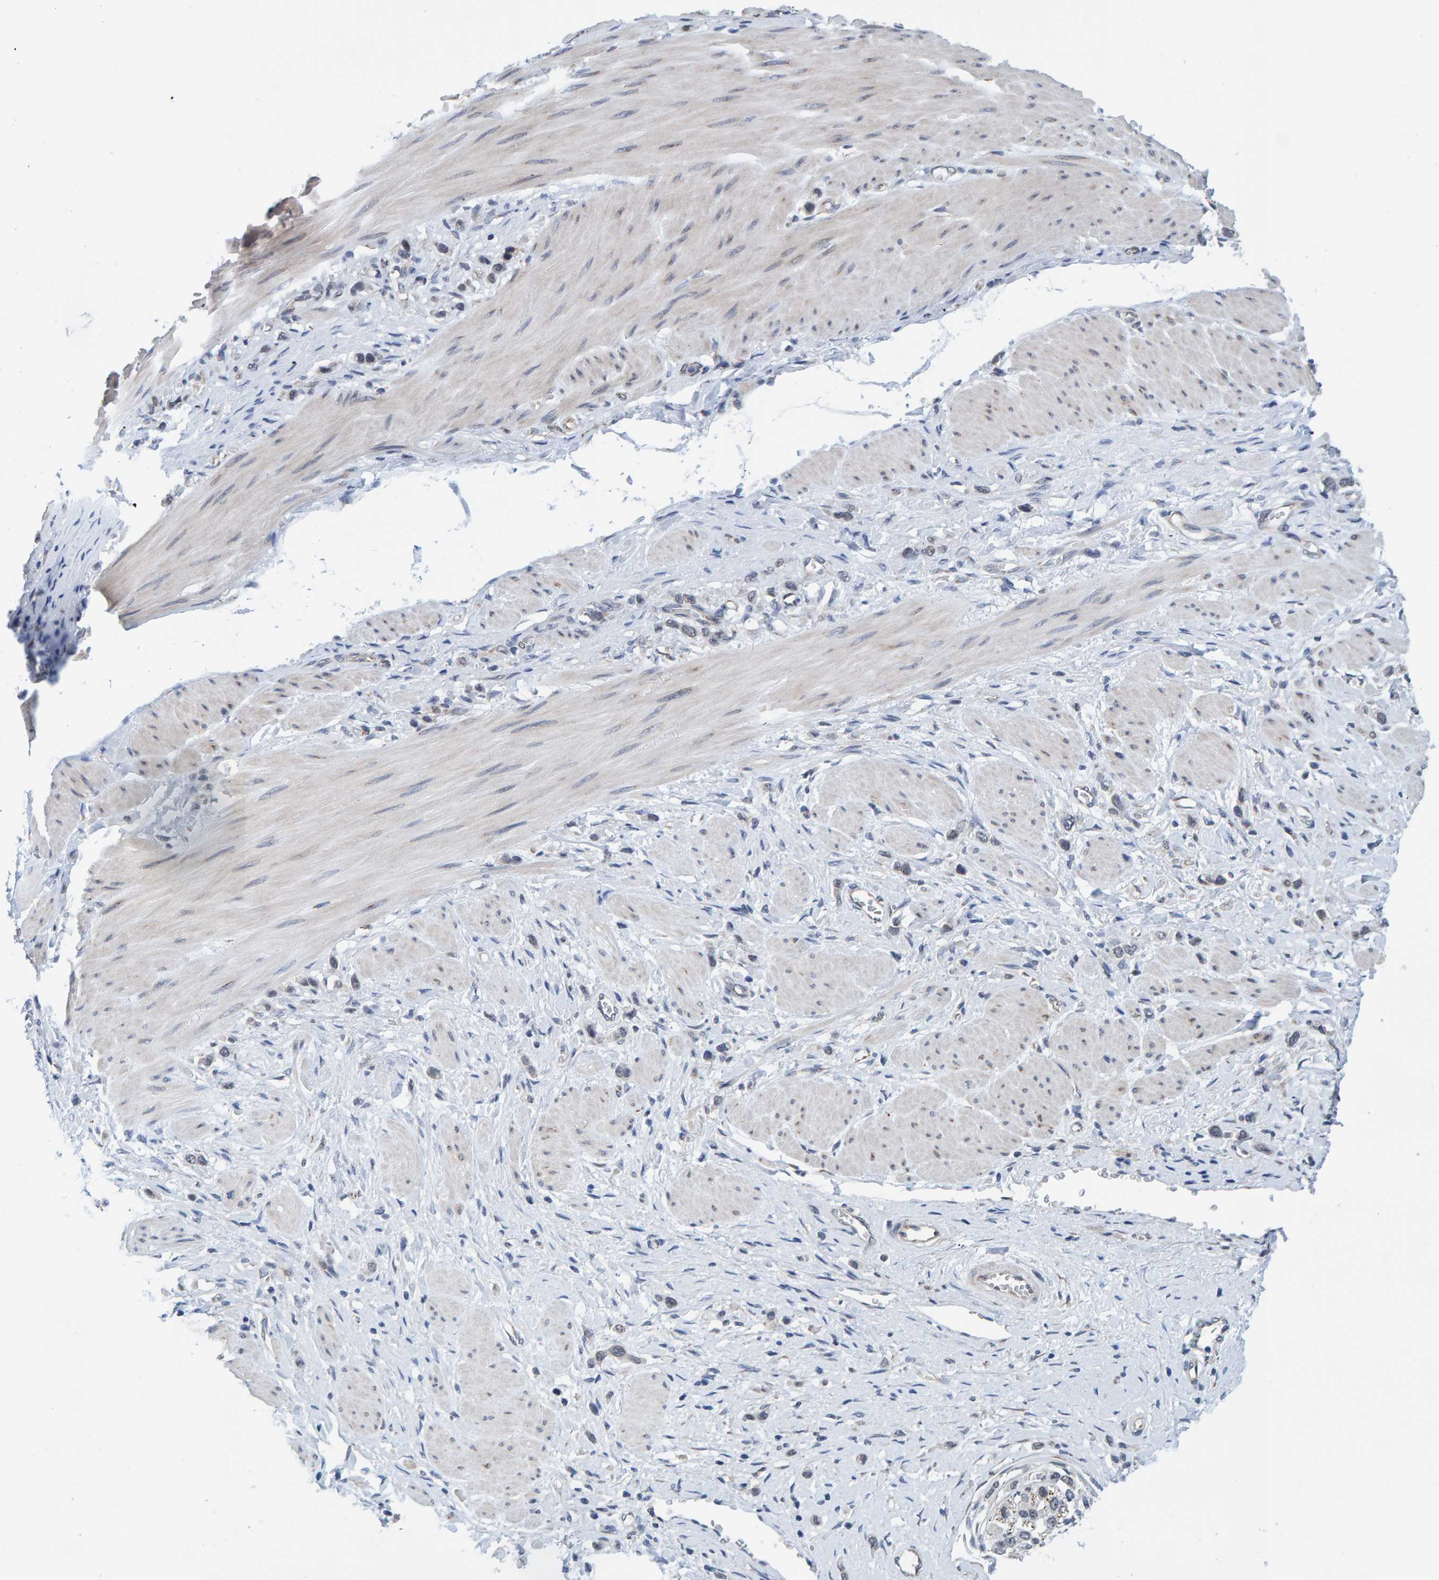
{"staining": {"intensity": "negative", "quantity": "none", "location": "none"}, "tissue": "stomach cancer", "cell_type": "Tumor cells", "image_type": "cancer", "snomed": [{"axis": "morphology", "description": "Adenocarcinoma, NOS"}, {"axis": "topography", "description": "Stomach"}], "caption": "Stomach cancer was stained to show a protein in brown. There is no significant positivity in tumor cells.", "gene": "SCRN2", "patient": {"sex": "female", "age": 65}}